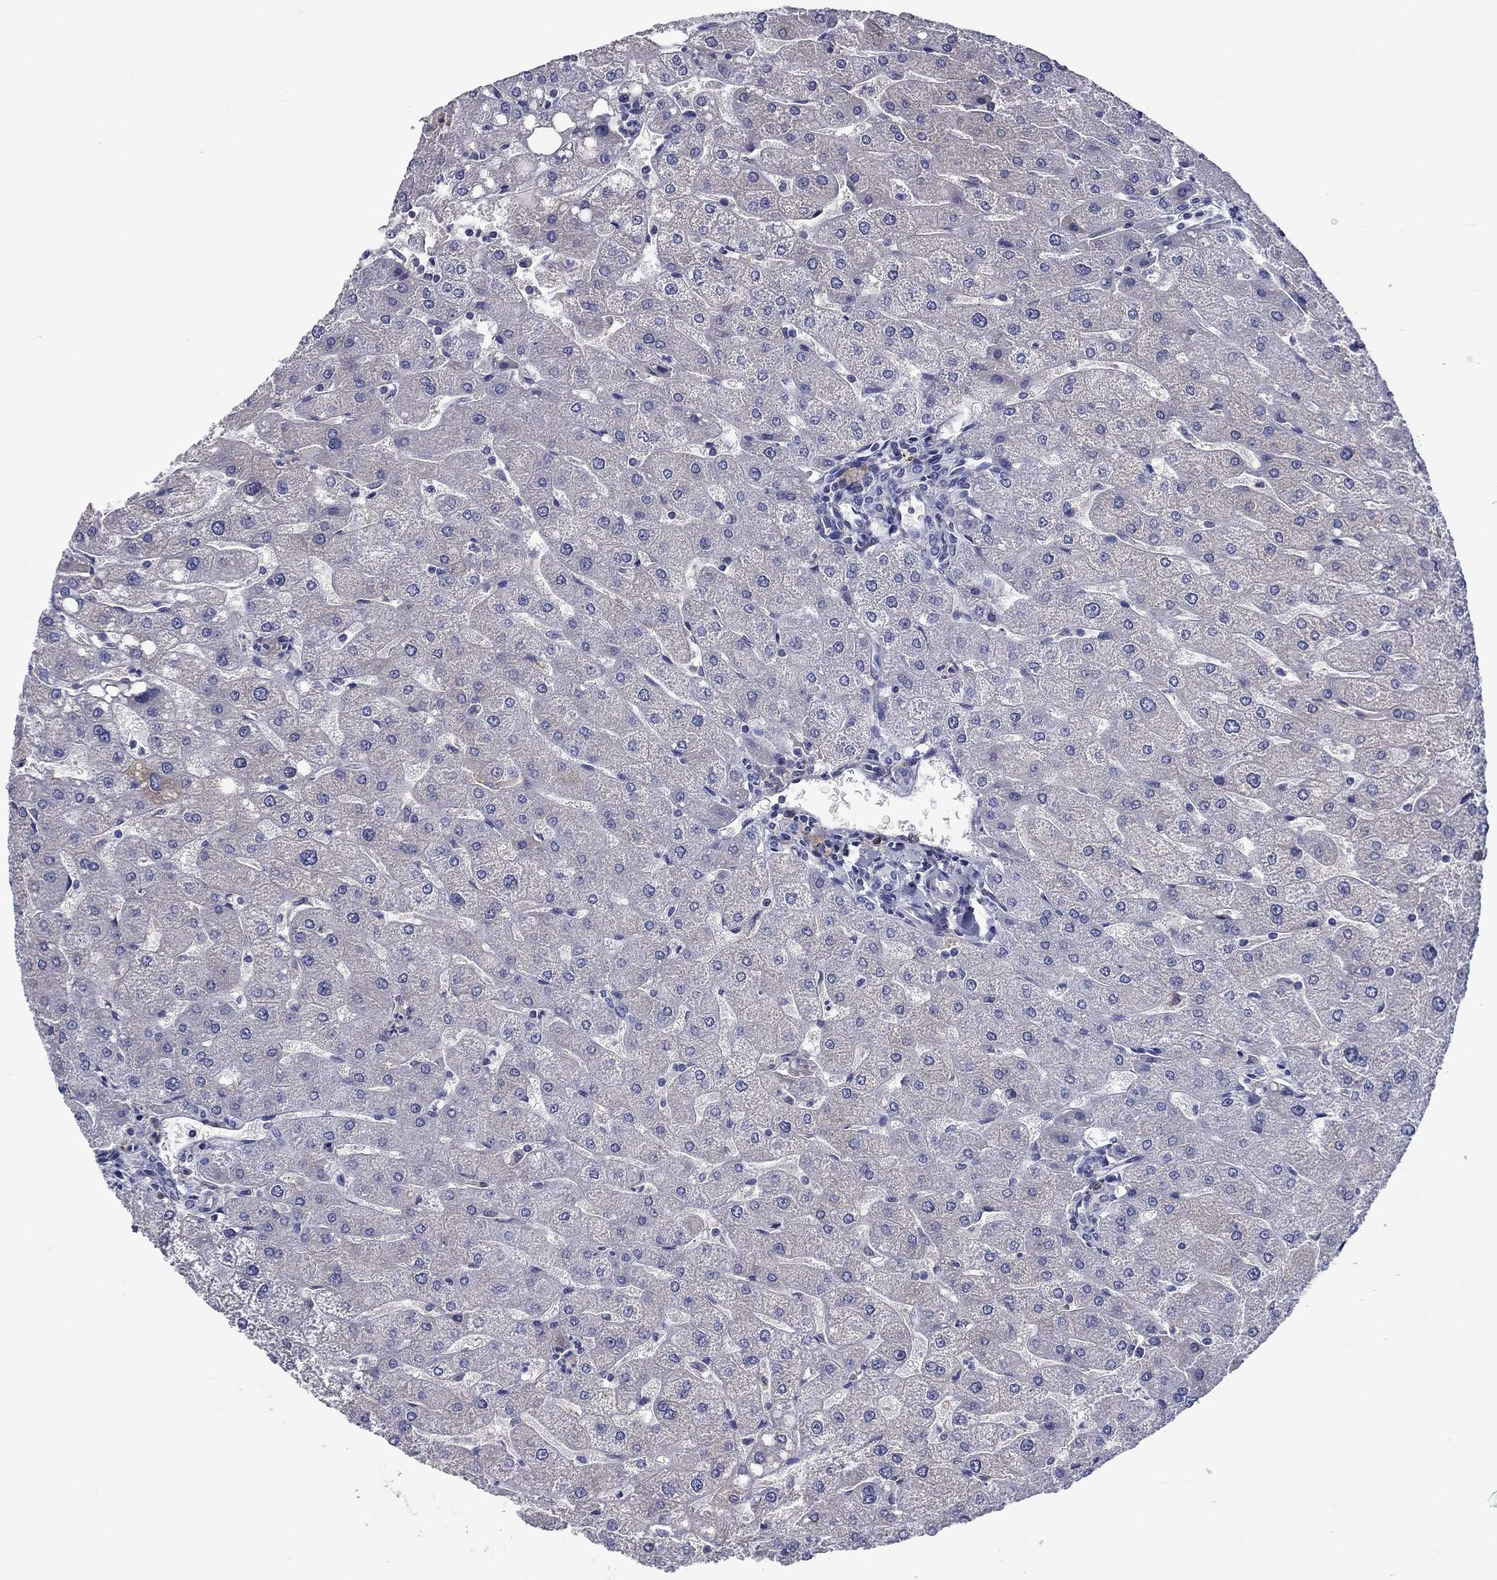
{"staining": {"intensity": "negative", "quantity": "none", "location": "none"}, "tissue": "liver", "cell_type": "Cholangiocytes", "image_type": "normal", "snomed": [{"axis": "morphology", "description": "Normal tissue, NOS"}, {"axis": "topography", "description": "Liver"}], "caption": "Immunohistochemical staining of unremarkable human liver displays no significant positivity in cholangiocytes. The staining is performed using DAB brown chromogen with nuclei counter-stained in using hematoxylin.", "gene": "CNDP1", "patient": {"sex": "male", "age": 67}}